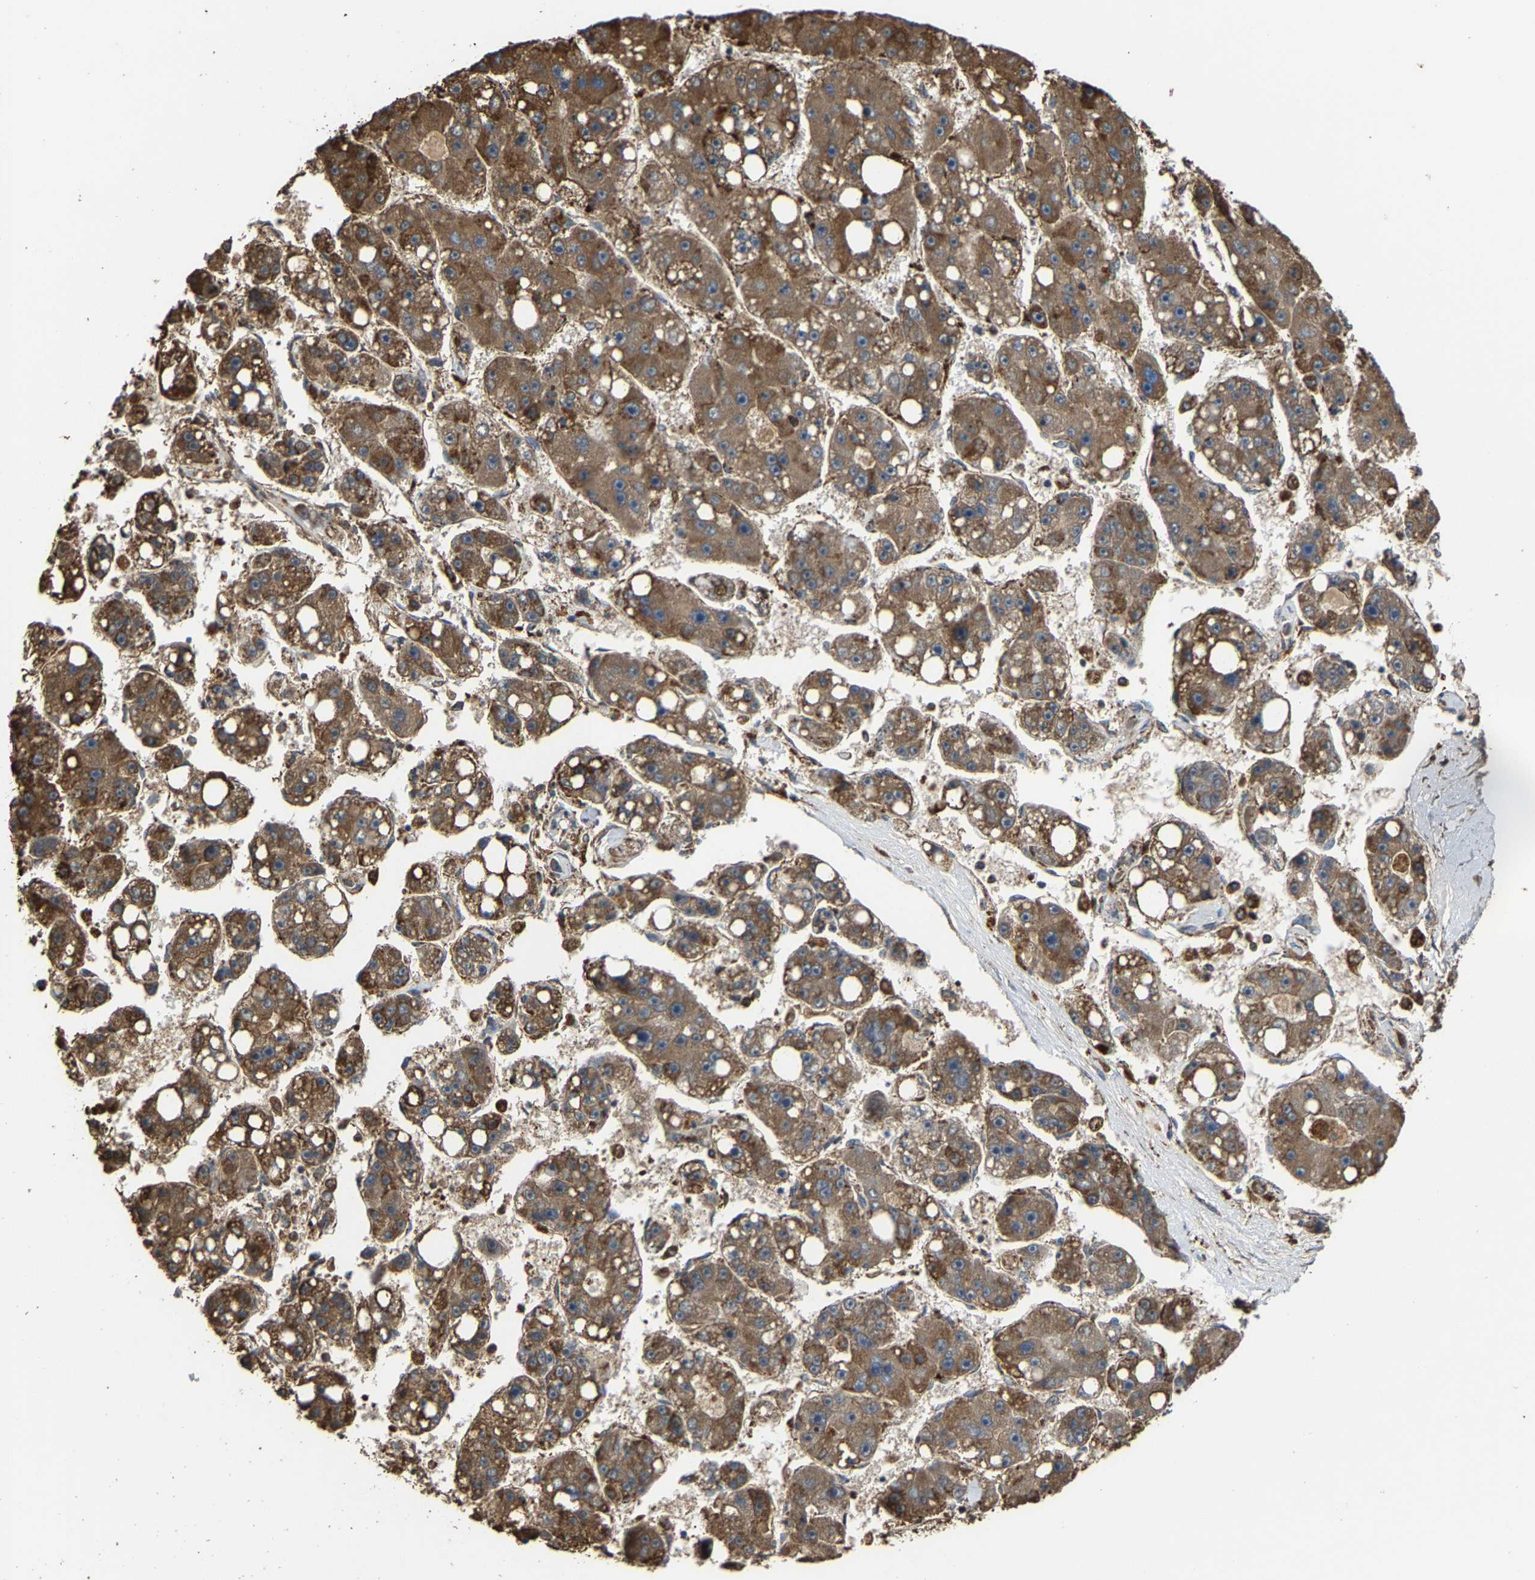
{"staining": {"intensity": "moderate", "quantity": ">75%", "location": "cytoplasmic/membranous"}, "tissue": "liver cancer", "cell_type": "Tumor cells", "image_type": "cancer", "snomed": [{"axis": "morphology", "description": "Carcinoma, Hepatocellular, NOS"}, {"axis": "topography", "description": "Liver"}], "caption": "An image of human liver cancer (hepatocellular carcinoma) stained for a protein demonstrates moderate cytoplasmic/membranous brown staining in tumor cells.", "gene": "NDUFV3", "patient": {"sex": "female", "age": 61}}